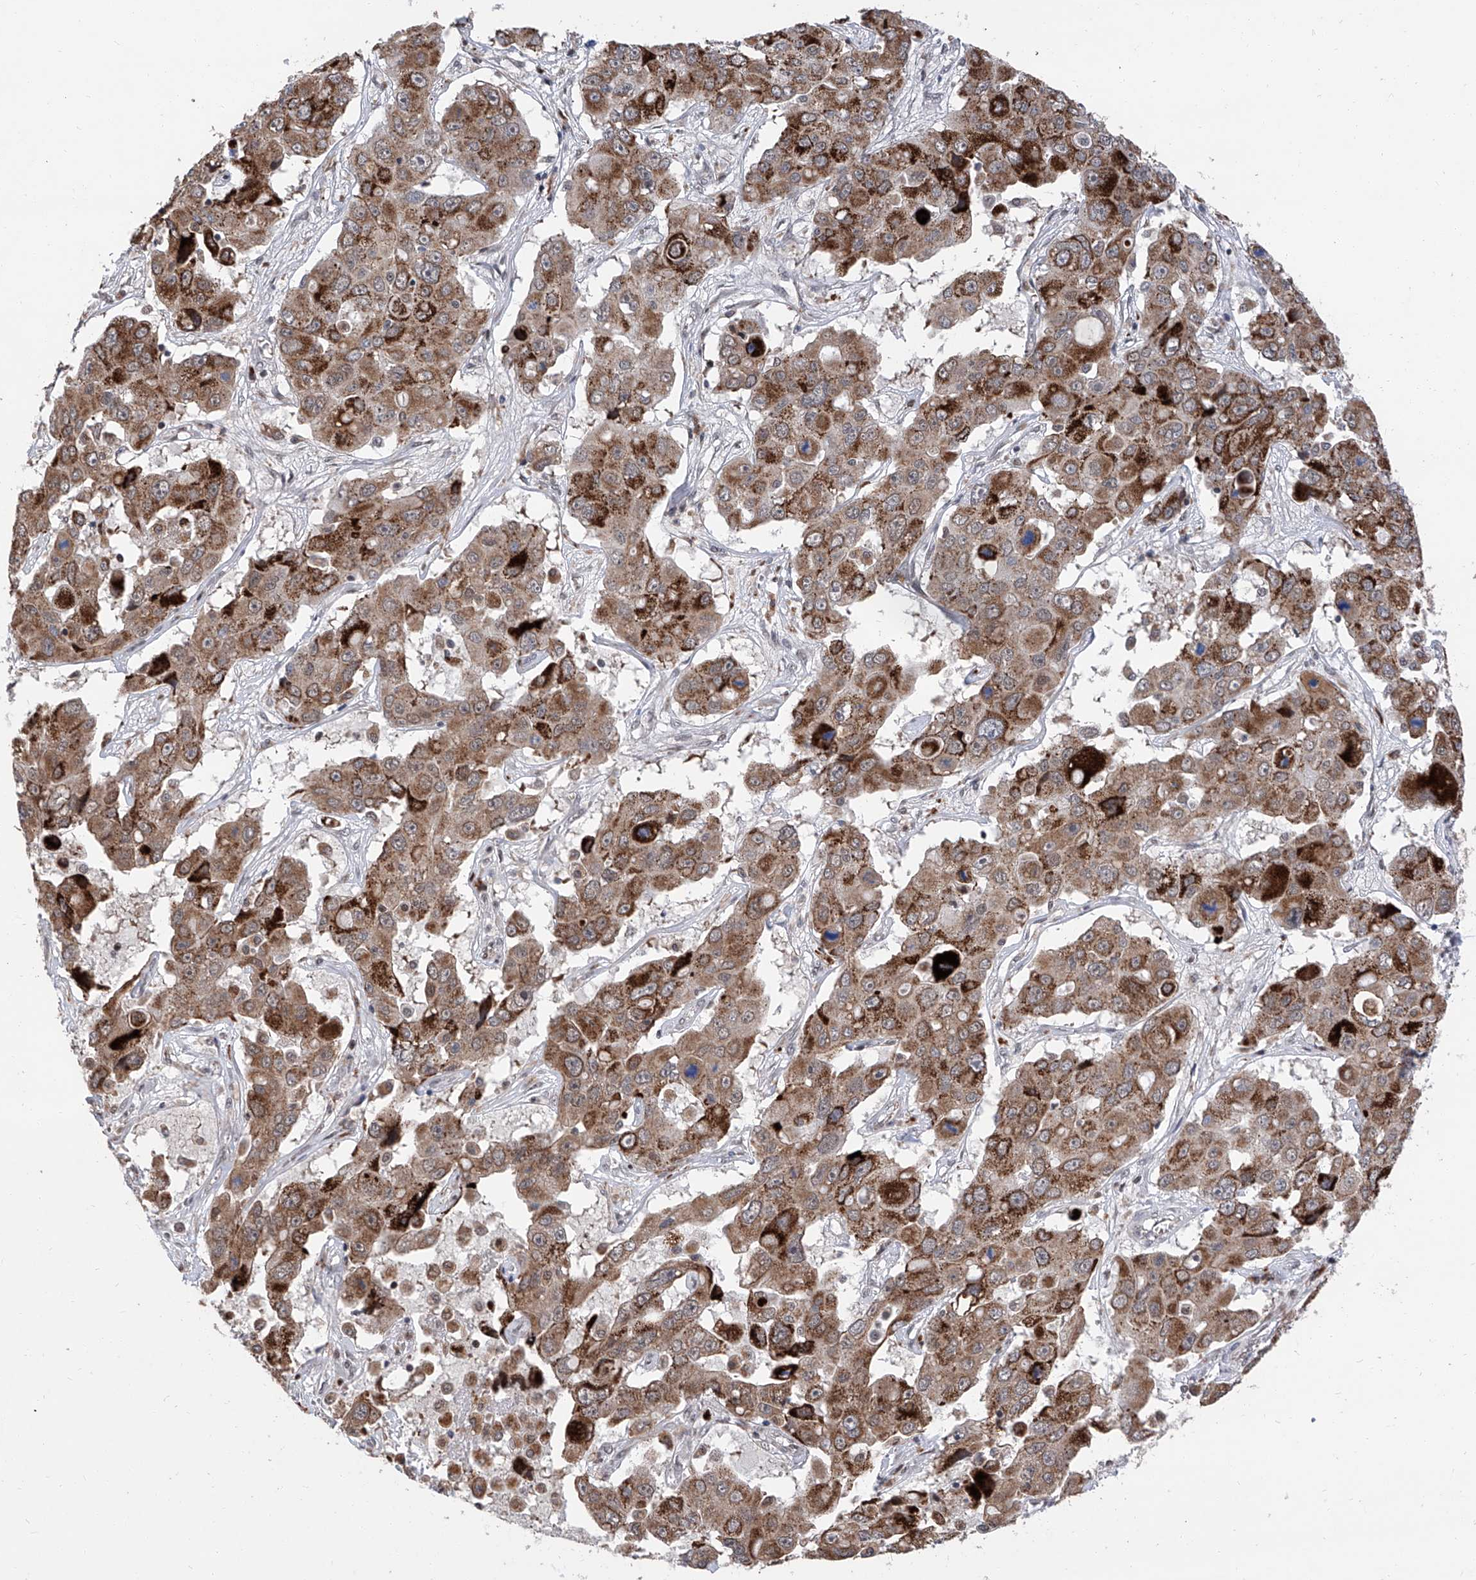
{"staining": {"intensity": "moderate", "quantity": ">75%", "location": "cytoplasmic/membranous"}, "tissue": "liver cancer", "cell_type": "Tumor cells", "image_type": "cancer", "snomed": [{"axis": "morphology", "description": "Cholangiocarcinoma"}, {"axis": "topography", "description": "Liver"}], "caption": "Human liver cancer stained for a protein (brown) demonstrates moderate cytoplasmic/membranous positive positivity in about >75% of tumor cells.", "gene": "FARP2", "patient": {"sex": "male", "age": 67}}